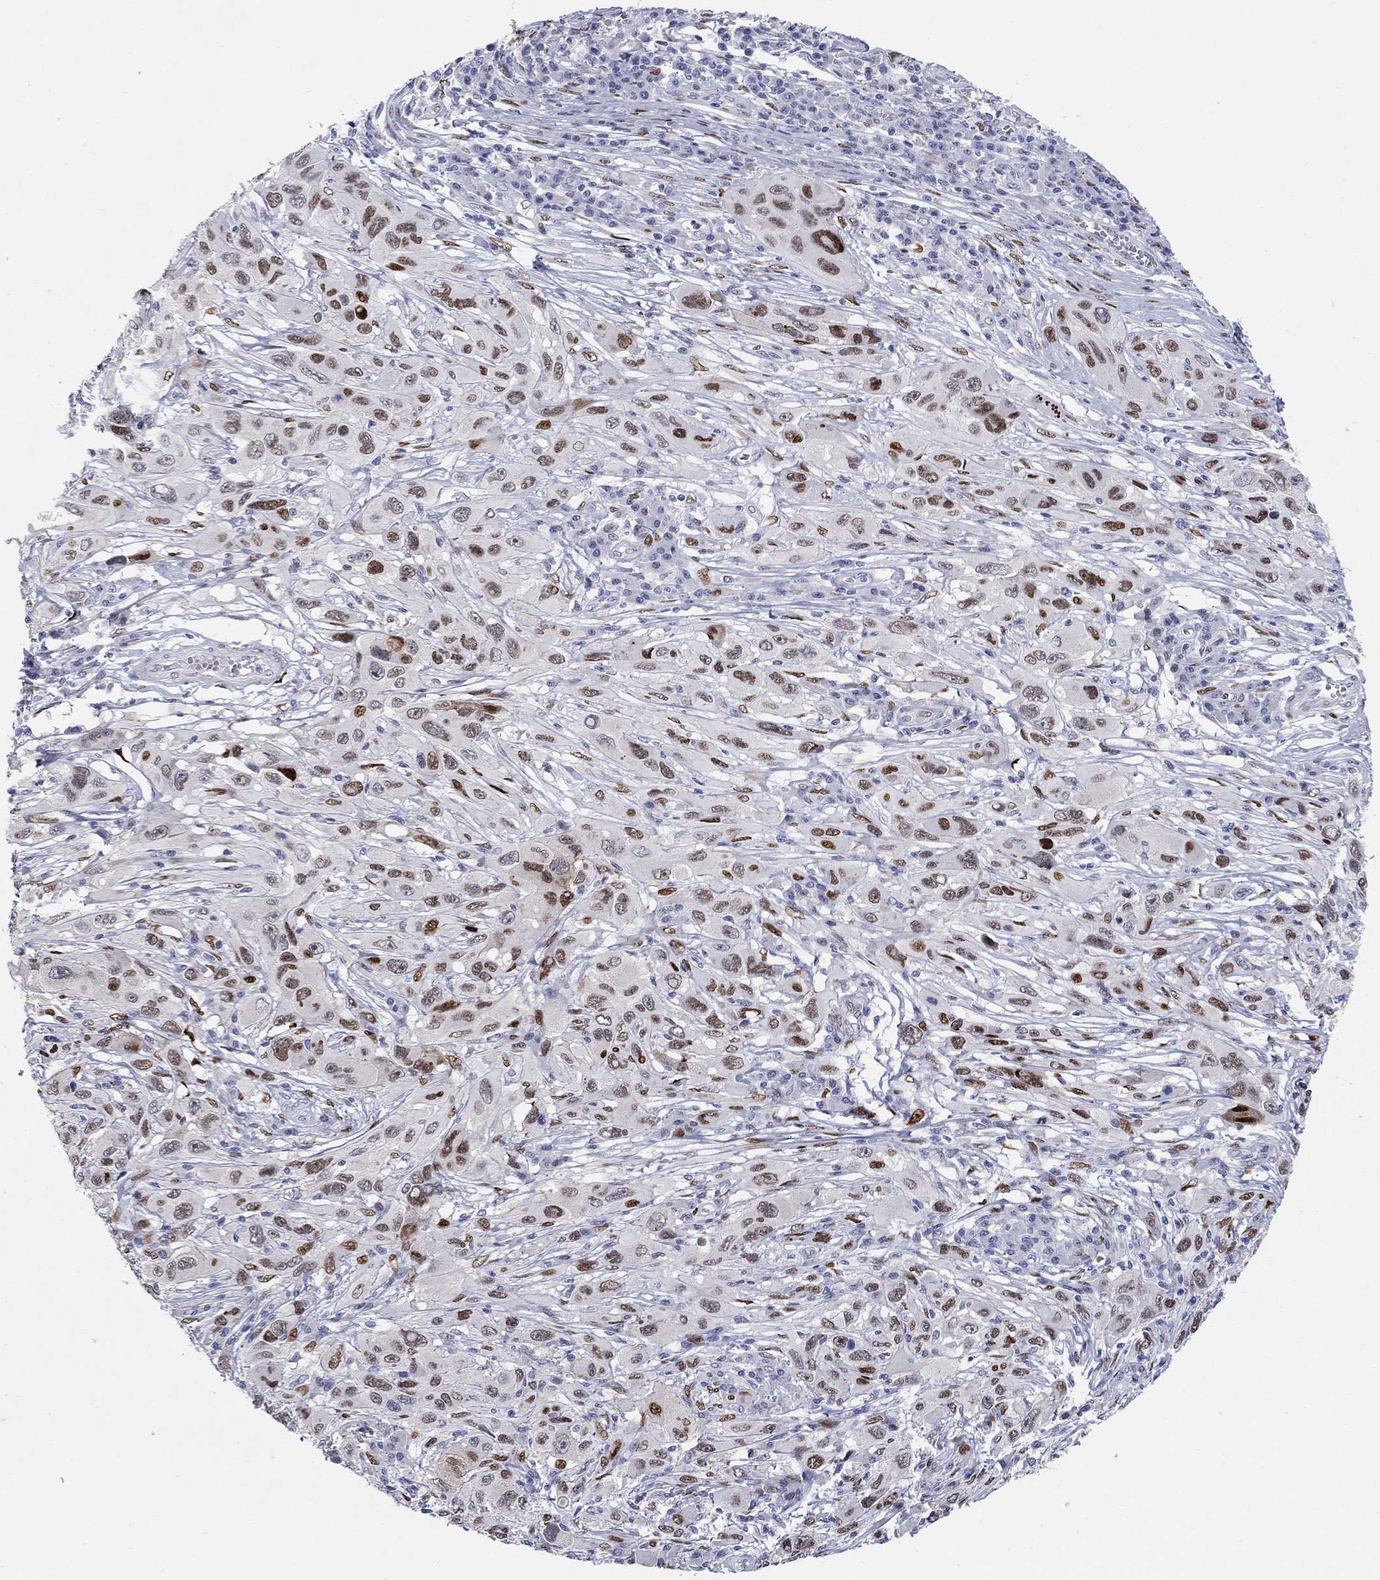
{"staining": {"intensity": "strong", "quantity": "25%-75%", "location": "nuclear"}, "tissue": "melanoma", "cell_type": "Tumor cells", "image_type": "cancer", "snomed": [{"axis": "morphology", "description": "Malignant melanoma, NOS"}, {"axis": "topography", "description": "Skin"}], "caption": "This is an image of IHC staining of malignant melanoma, which shows strong staining in the nuclear of tumor cells.", "gene": "RAPGEF5", "patient": {"sex": "male", "age": 53}}